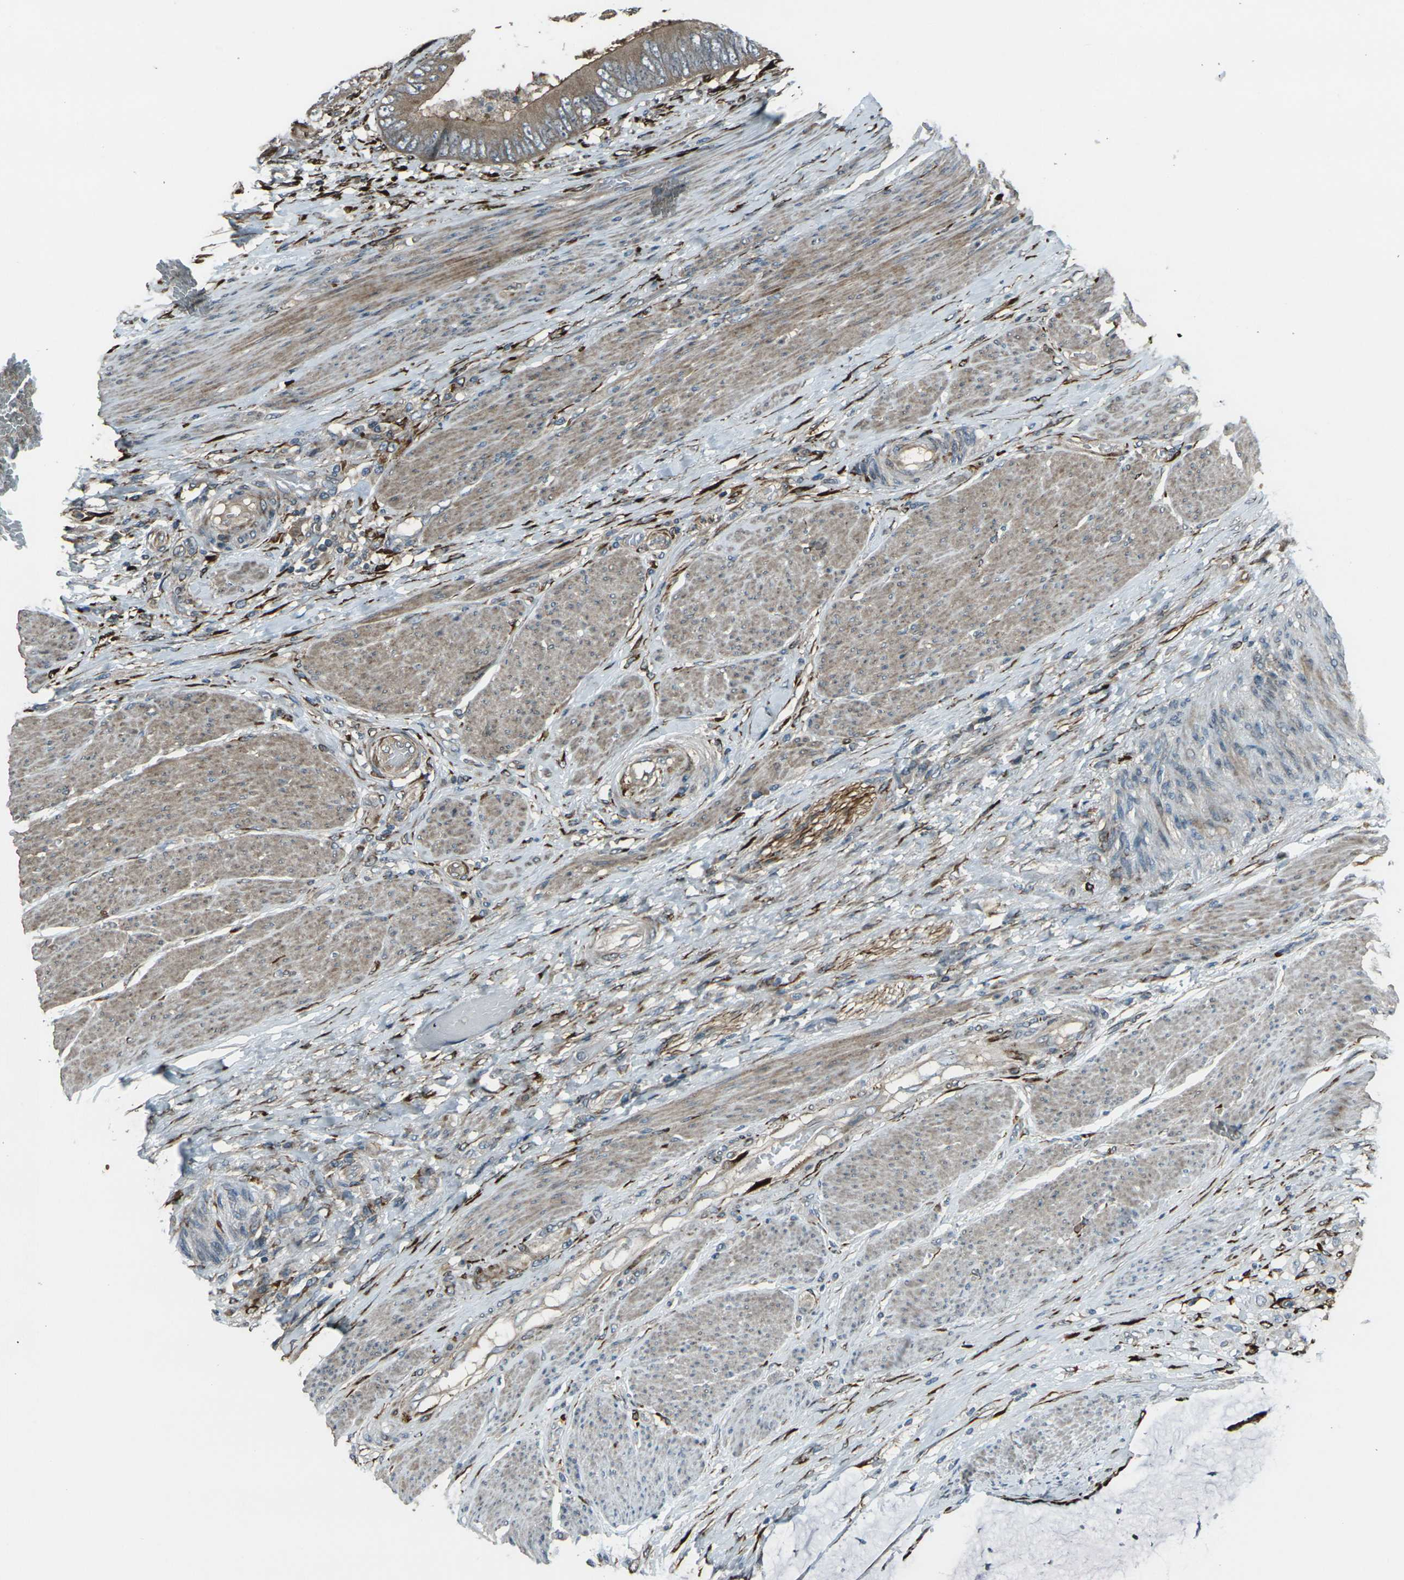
{"staining": {"intensity": "moderate", "quantity": "<25%", "location": "cytoplasmic/membranous"}, "tissue": "colorectal cancer", "cell_type": "Tumor cells", "image_type": "cancer", "snomed": [{"axis": "morphology", "description": "Adenocarcinoma, NOS"}, {"axis": "topography", "description": "Rectum"}], "caption": "Colorectal cancer stained for a protein (brown) reveals moderate cytoplasmic/membranous positive expression in about <25% of tumor cells.", "gene": "LSMEM1", "patient": {"sex": "female", "age": 77}}